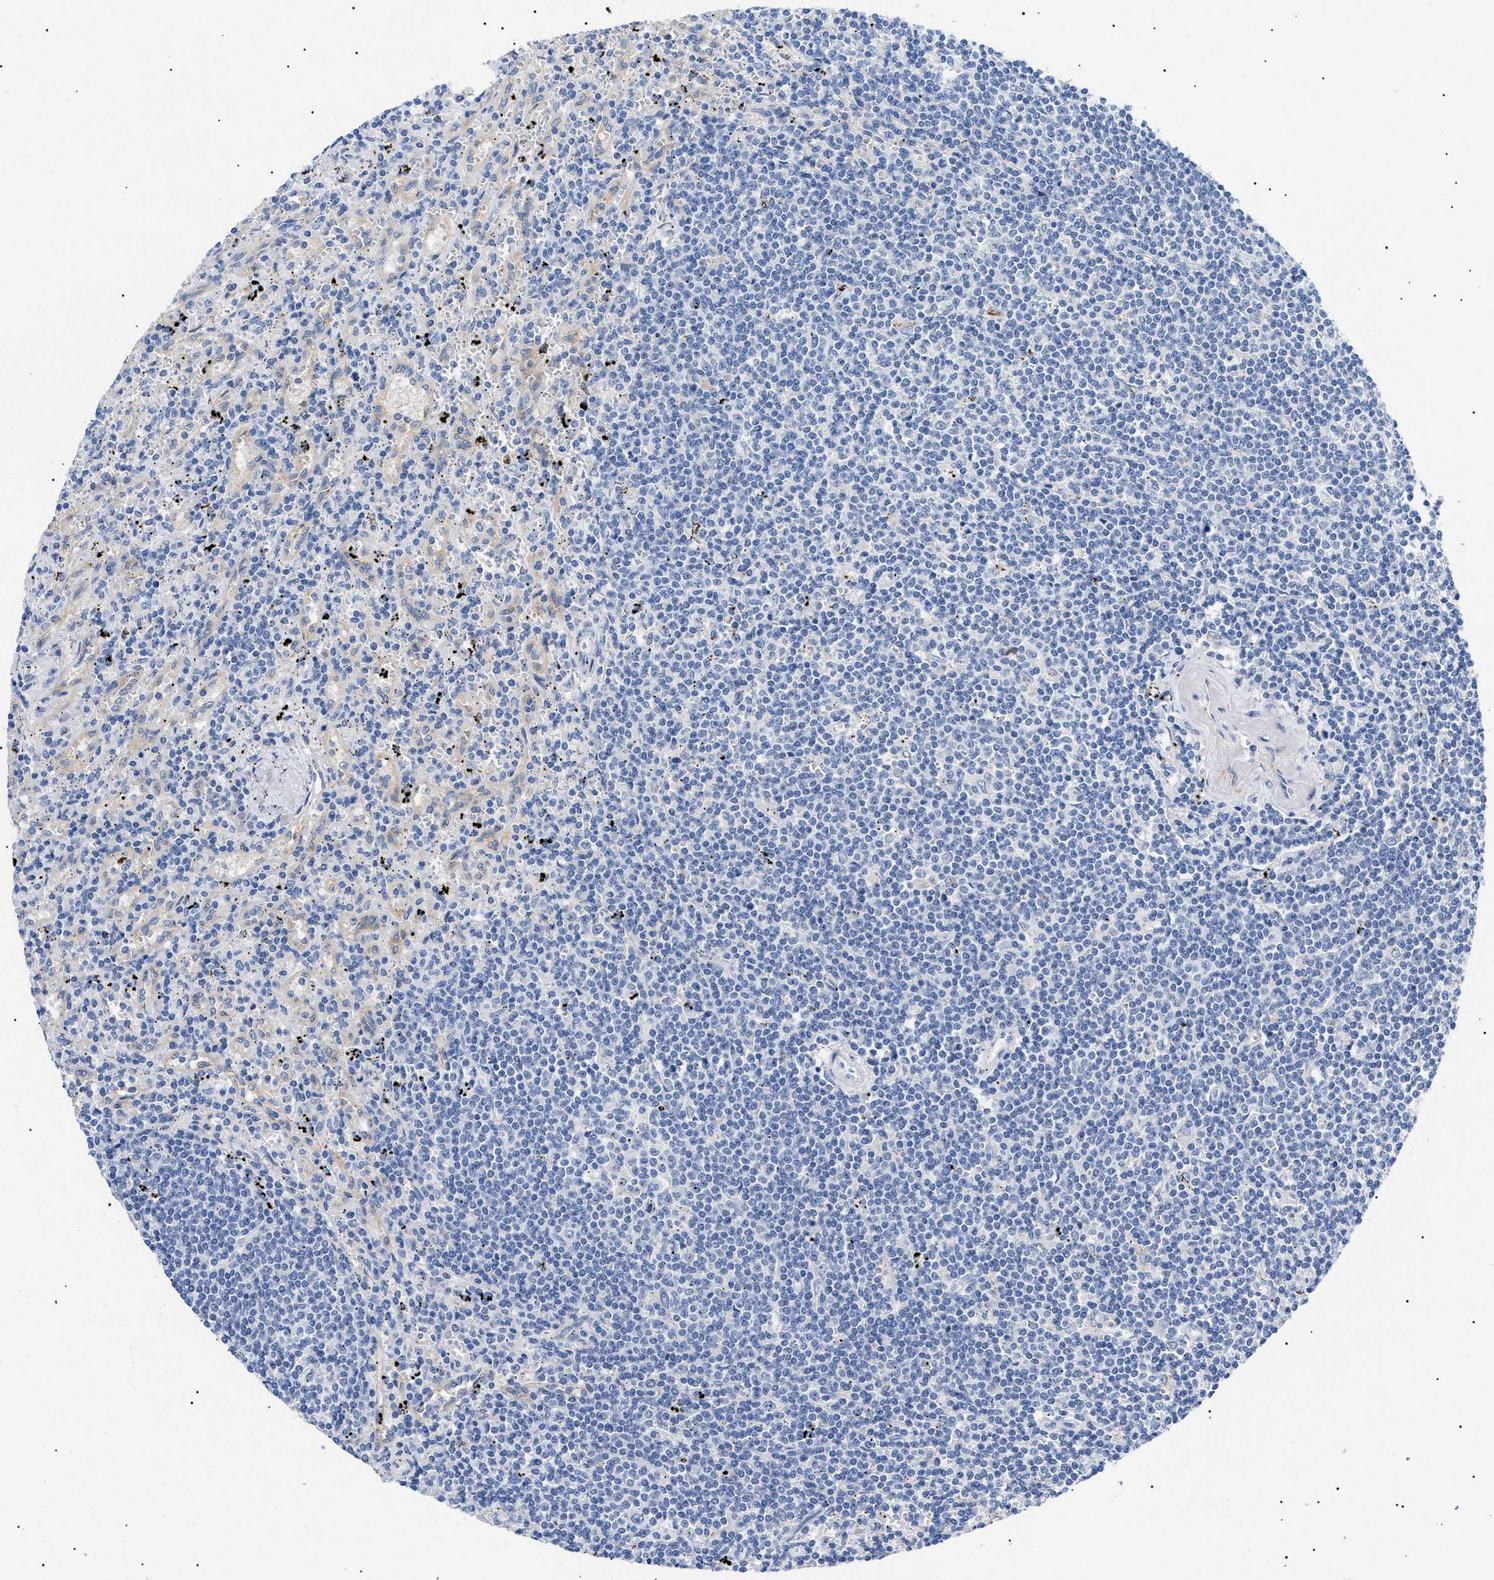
{"staining": {"intensity": "negative", "quantity": "none", "location": "none"}, "tissue": "lymphoma", "cell_type": "Tumor cells", "image_type": "cancer", "snomed": [{"axis": "morphology", "description": "Malignant lymphoma, non-Hodgkin's type, Low grade"}, {"axis": "topography", "description": "Spleen"}], "caption": "Immunohistochemistry histopathology image of low-grade malignant lymphoma, non-Hodgkin's type stained for a protein (brown), which displays no positivity in tumor cells.", "gene": "ACKR1", "patient": {"sex": "male", "age": 76}}